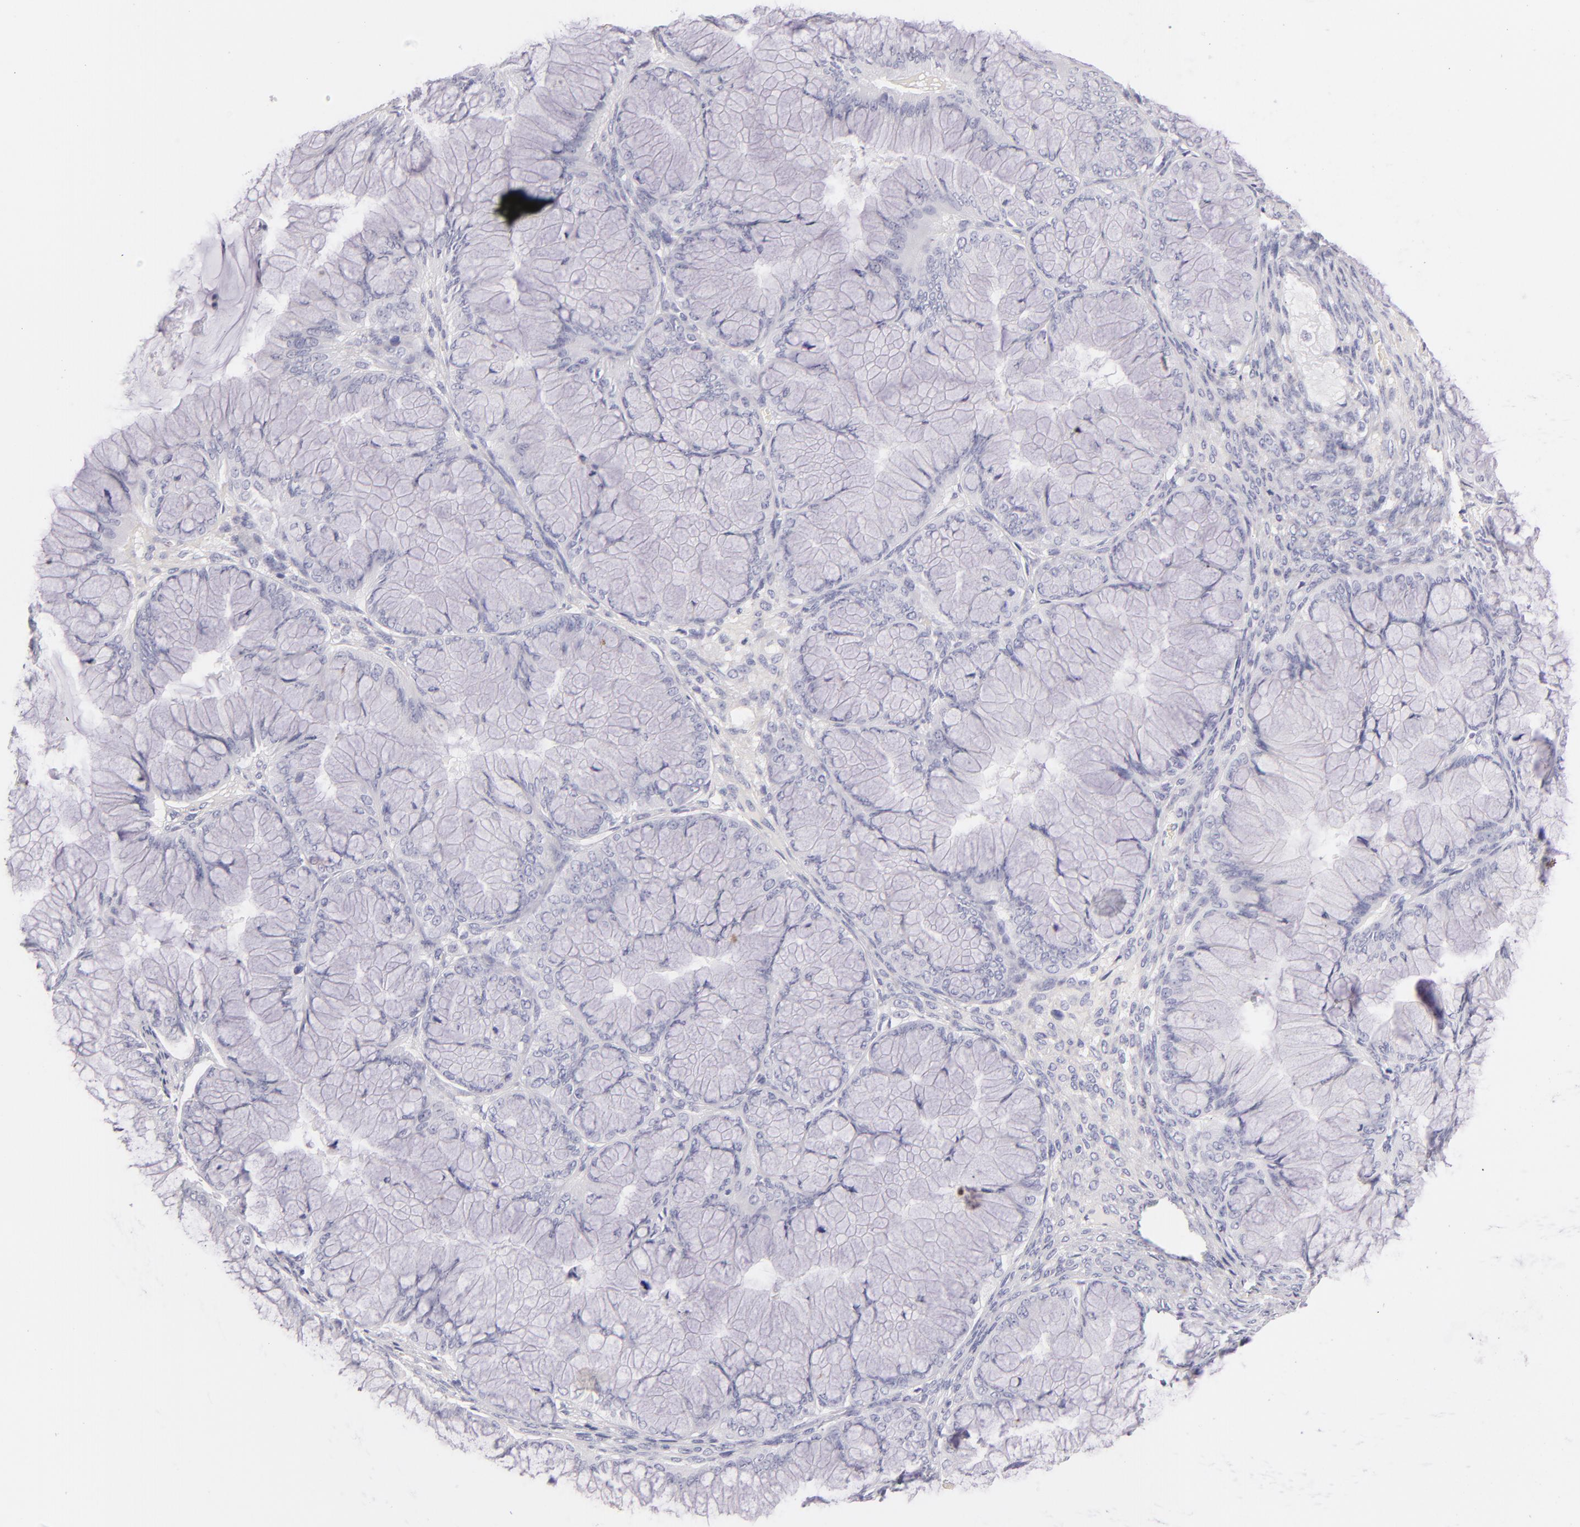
{"staining": {"intensity": "negative", "quantity": "none", "location": "none"}, "tissue": "ovarian cancer", "cell_type": "Tumor cells", "image_type": "cancer", "snomed": [{"axis": "morphology", "description": "Cystadenocarcinoma, mucinous, NOS"}, {"axis": "topography", "description": "Ovary"}], "caption": "The immunohistochemistry histopathology image has no significant expression in tumor cells of ovarian mucinous cystadenocarcinoma tissue.", "gene": "TPSD1", "patient": {"sex": "female", "age": 63}}